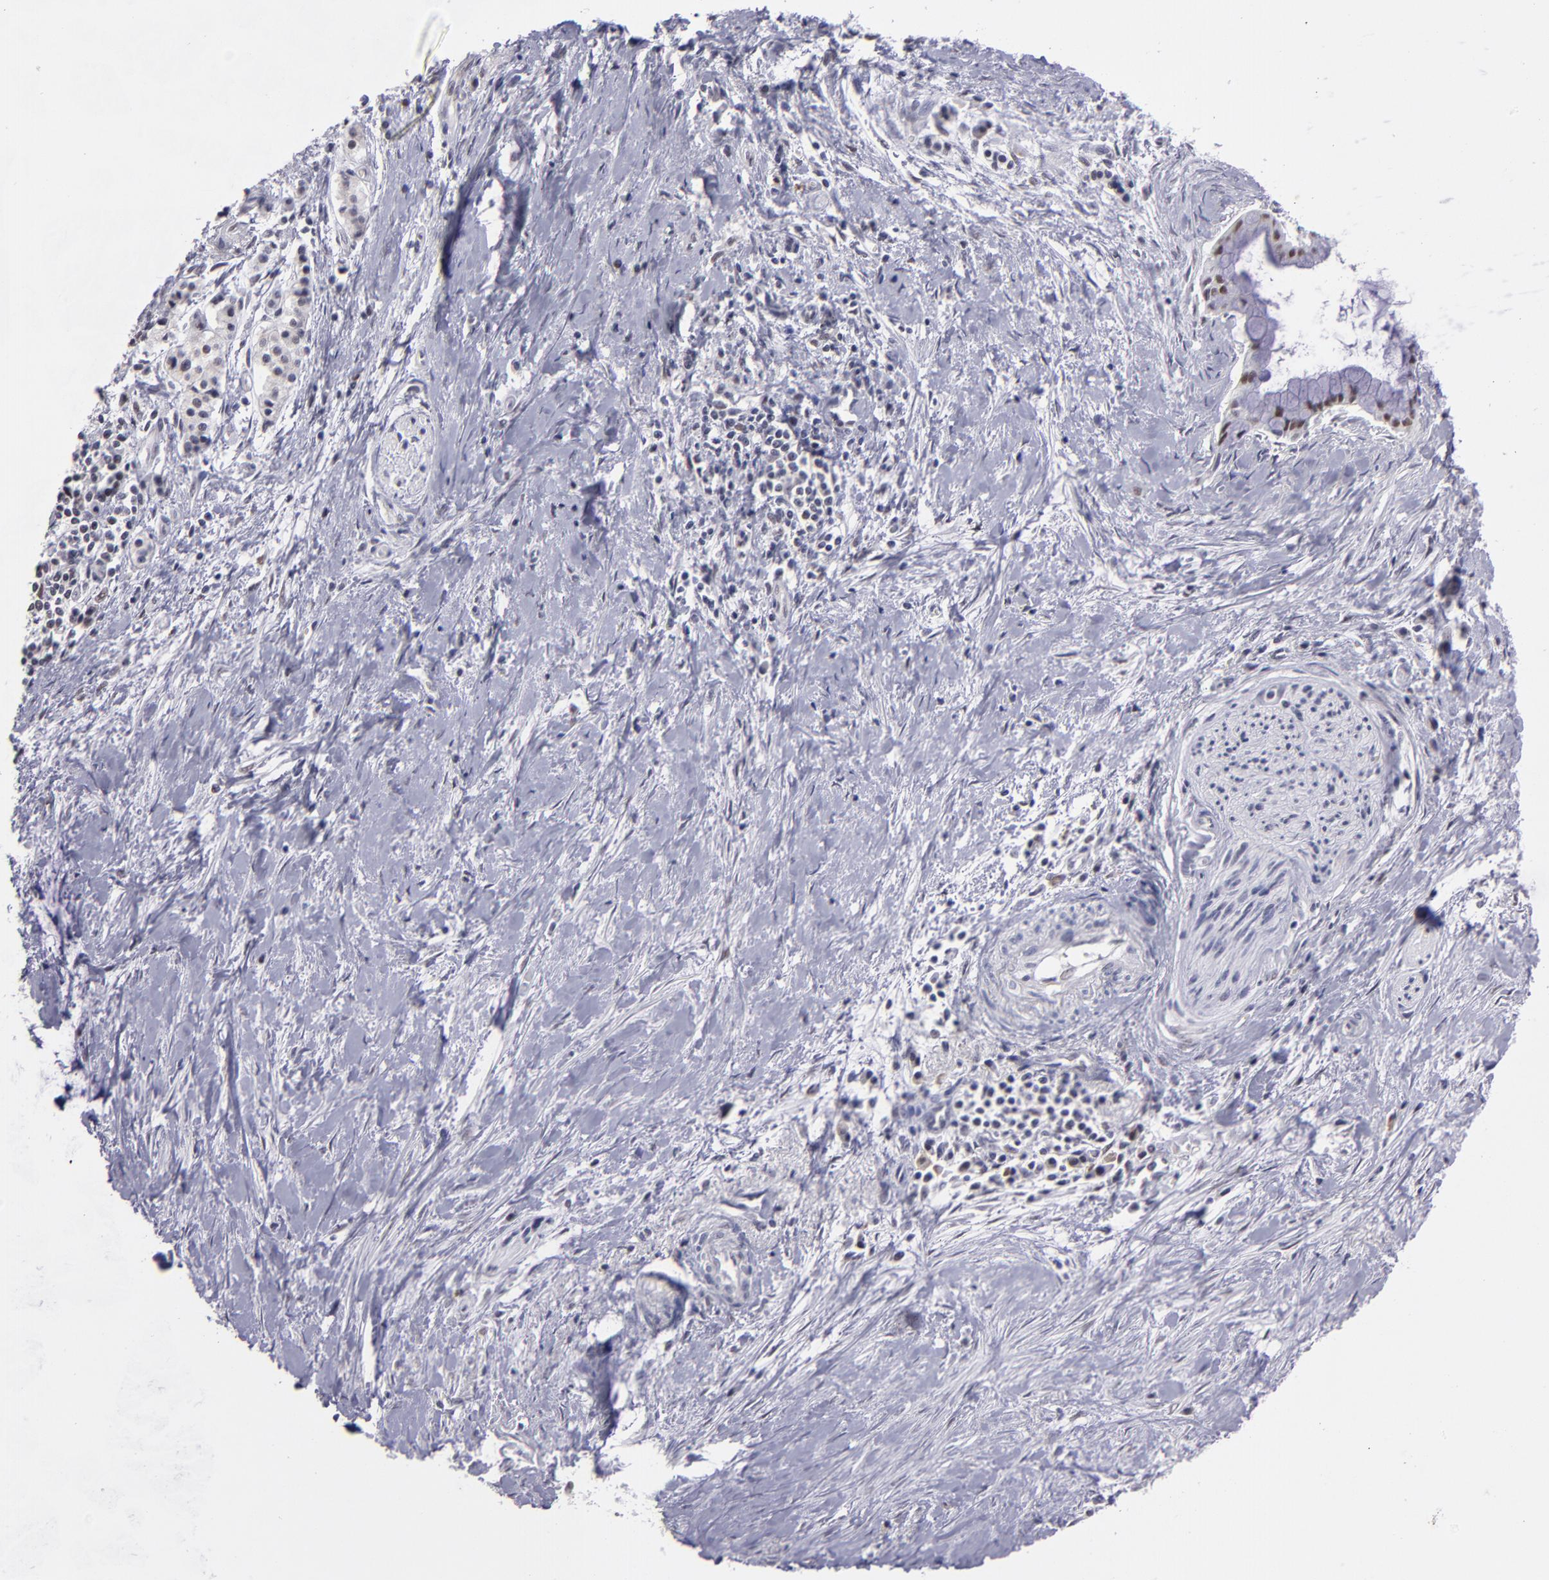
{"staining": {"intensity": "weak", "quantity": "<25%", "location": "nuclear"}, "tissue": "pancreatic cancer", "cell_type": "Tumor cells", "image_type": "cancer", "snomed": [{"axis": "morphology", "description": "Adenocarcinoma, NOS"}, {"axis": "topography", "description": "Pancreas"}], "caption": "This is an IHC micrograph of pancreatic cancer. There is no positivity in tumor cells.", "gene": "OTUB2", "patient": {"sex": "male", "age": 59}}